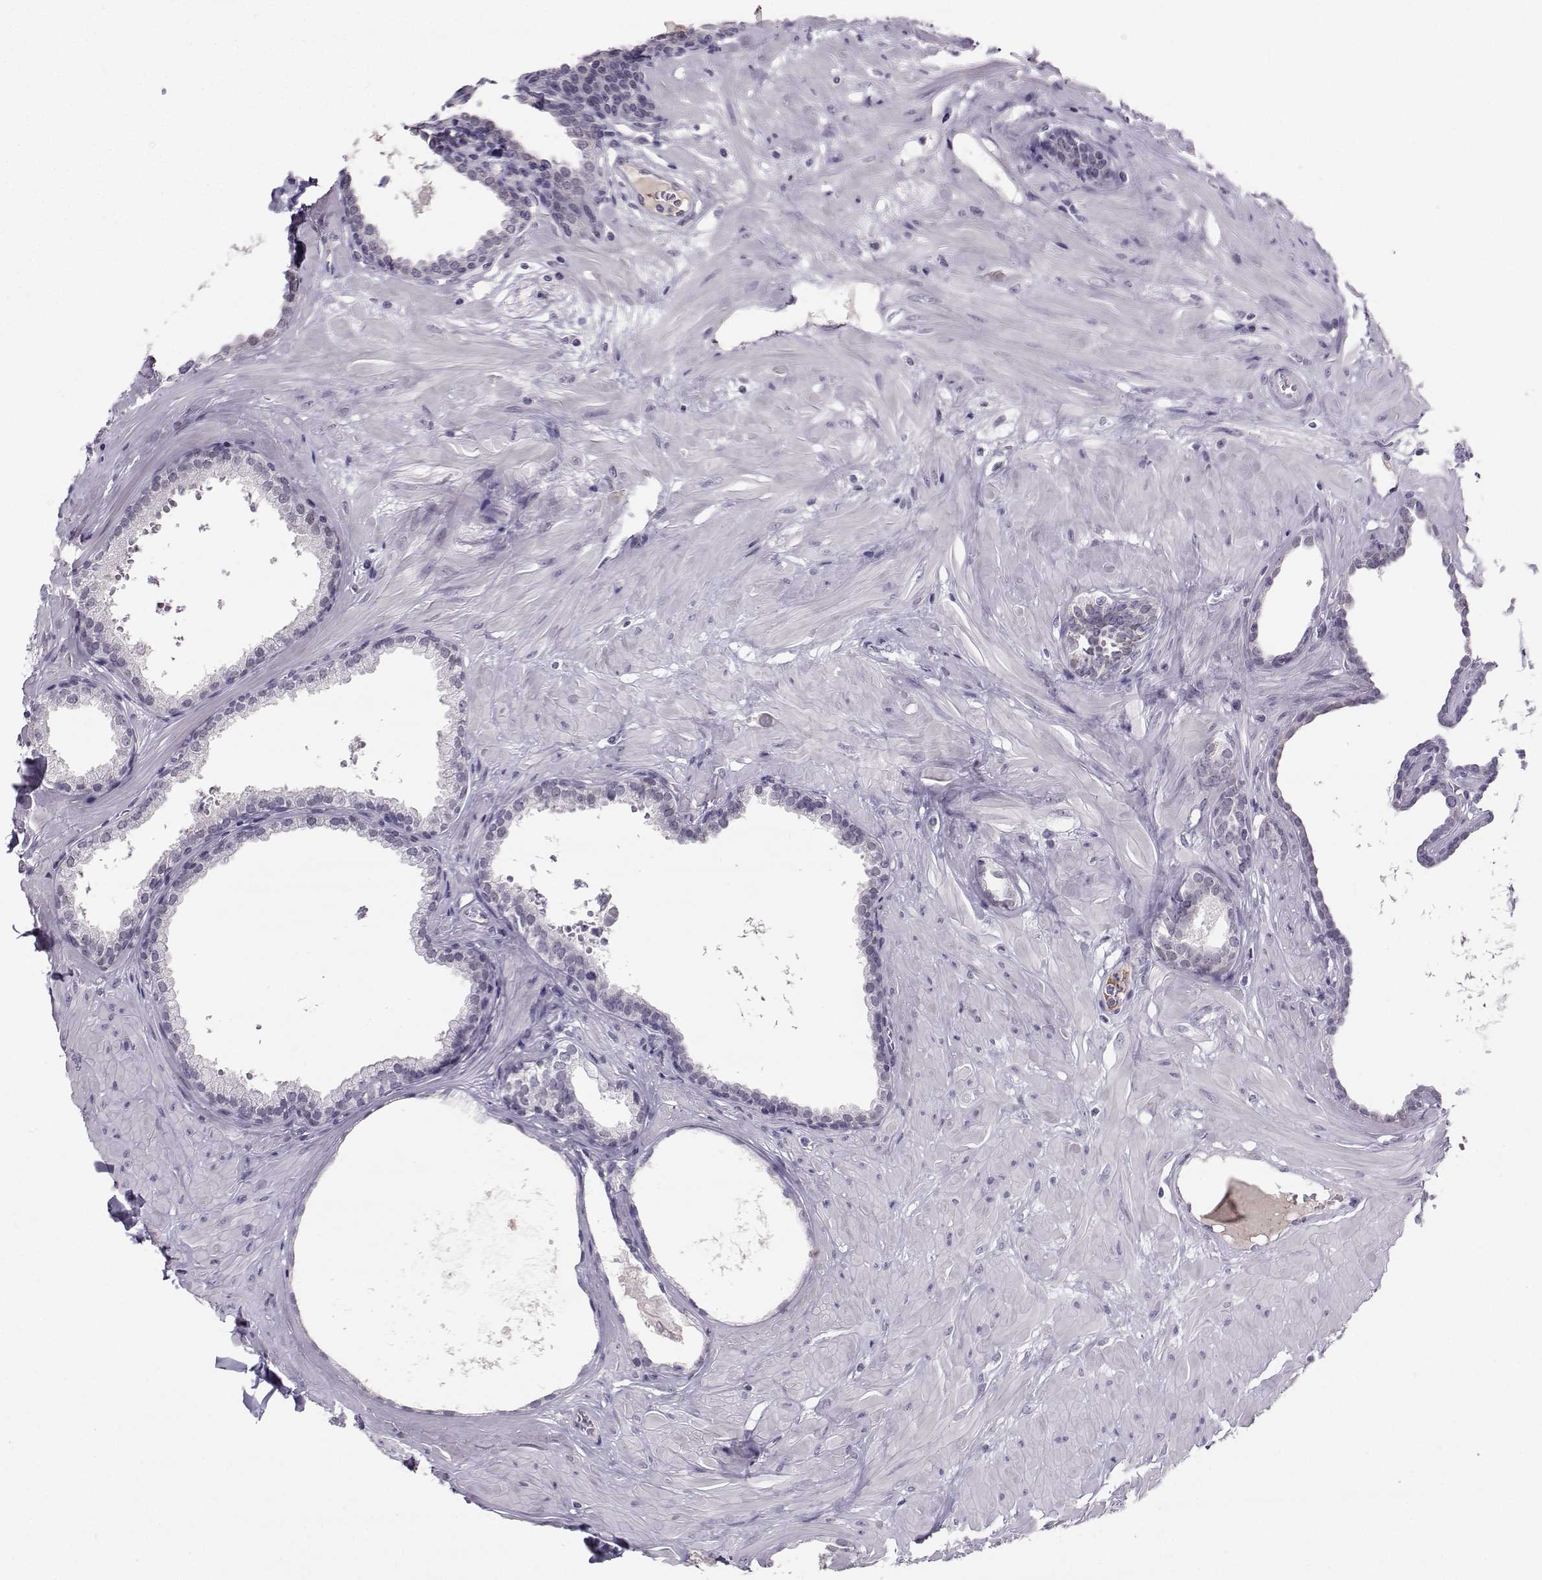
{"staining": {"intensity": "negative", "quantity": "none", "location": "none"}, "tissue": "prostate", "cell_type": "Glandular cells", "image_type": "normal", "snomed": [{"axis": "morphology", "description": "Normal tissue, NOS"}, {"axis": "topography", "description": "Prostate"}], "caption": "Histopathology image shows no protein positivity in glandular cells of normal prostate. (DAB (3,3'-diaminobenzidine) immunohistochemistry (IHC), high magnification).", "gene": "LHX1", "patient": {"sex": "male", "age": 48}}